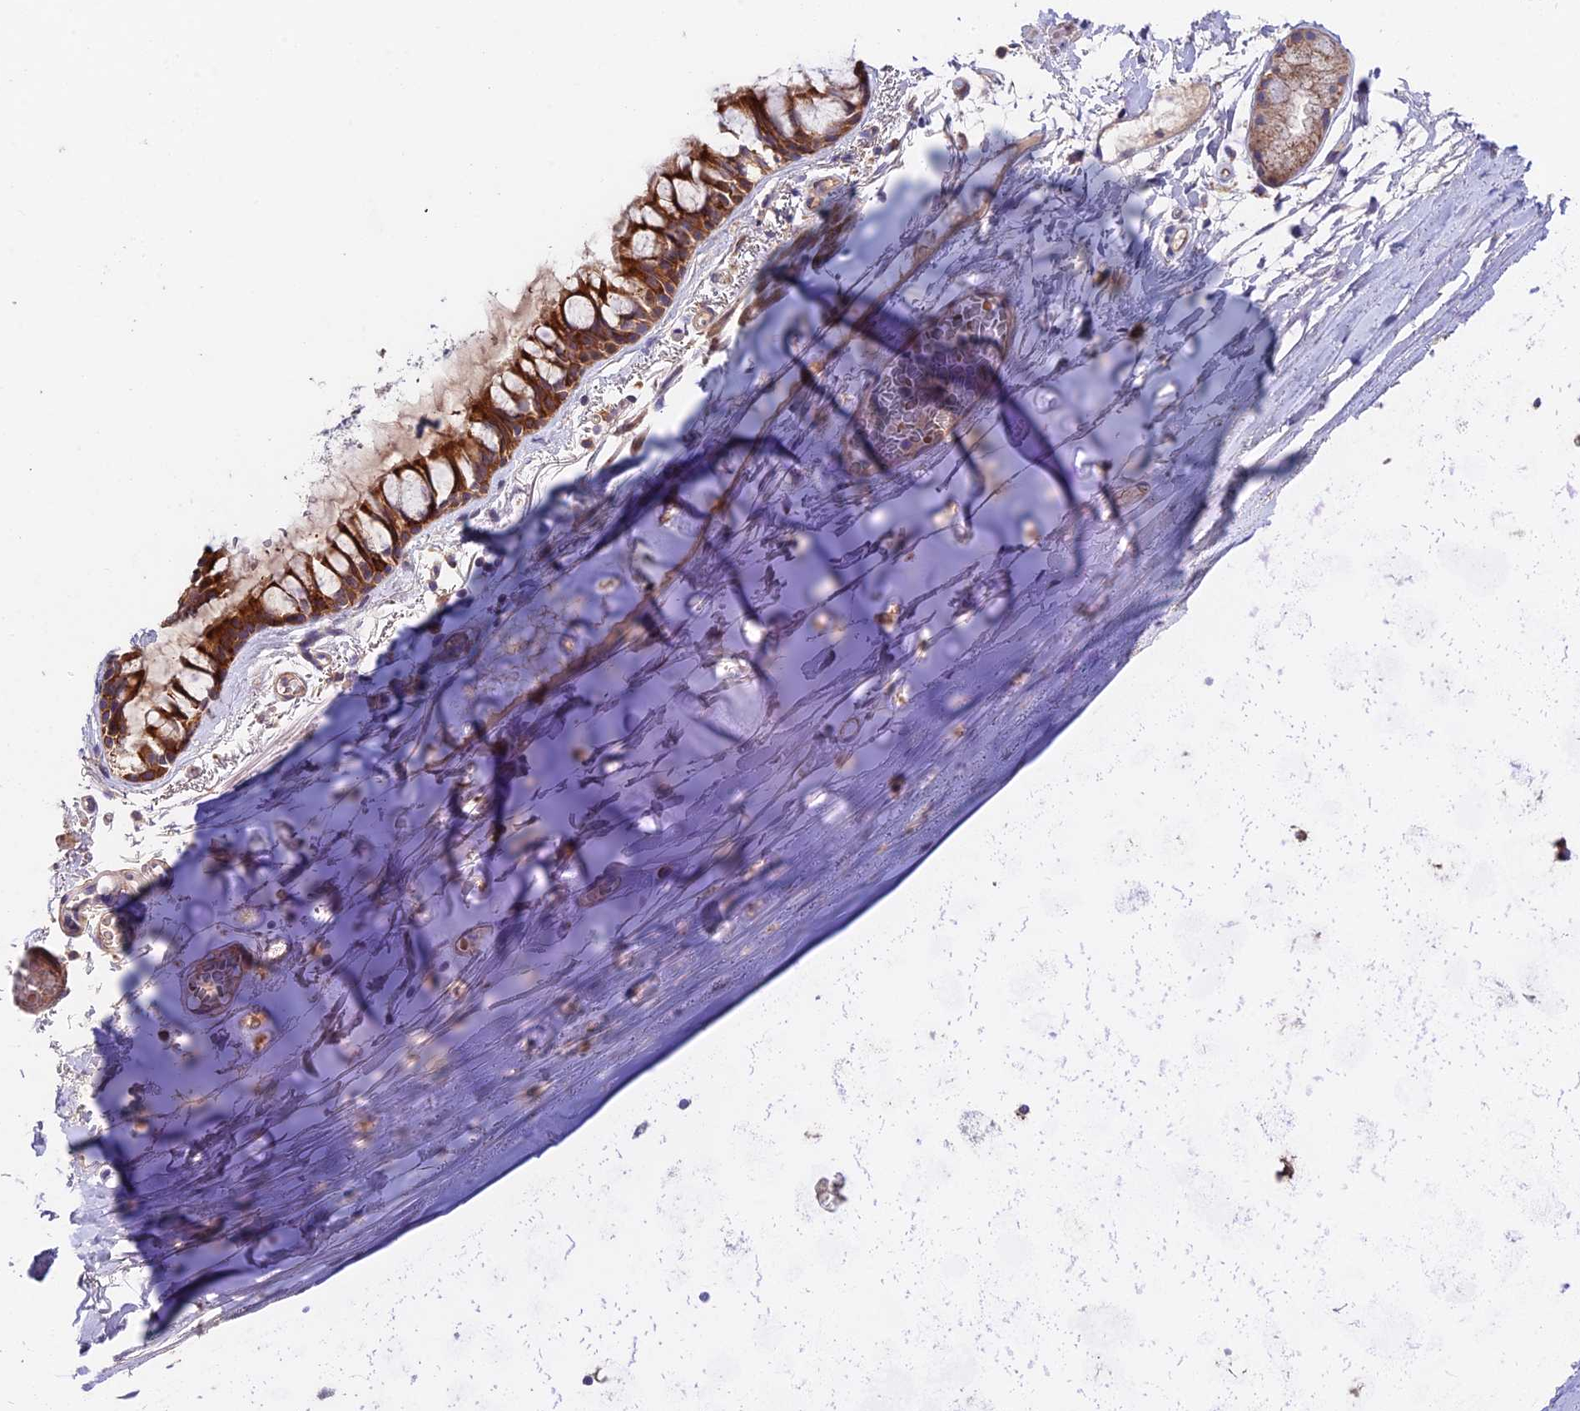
{"staining": {"intensity": "strong", "quantity": ">75%", "location": "cytoplasmic/membranous"}, "tissue": "bronchus", "cell_type": "Respiratory epithelial cells", "image_type": "normal", "snomed": [{"axis": "morphology", "description": "Normal tissue, NOS"}, {"axis": "topography", "description": "Cartilage tissue"}], "caption": "Protein expression analysis of normal human bronchus reveals strong cytoplasmic/membranous expression in approximately >75% of respiratory epithelial cells. The staining was performed using DAB (3,3'-diaminobenzidine) to visualize the protein expression in brown, while the nuclei were stained in blue with hematoxylin (Magnification: 20x).", "gene": "FUOM", "patient": {"sex": "male", "age": 63}}